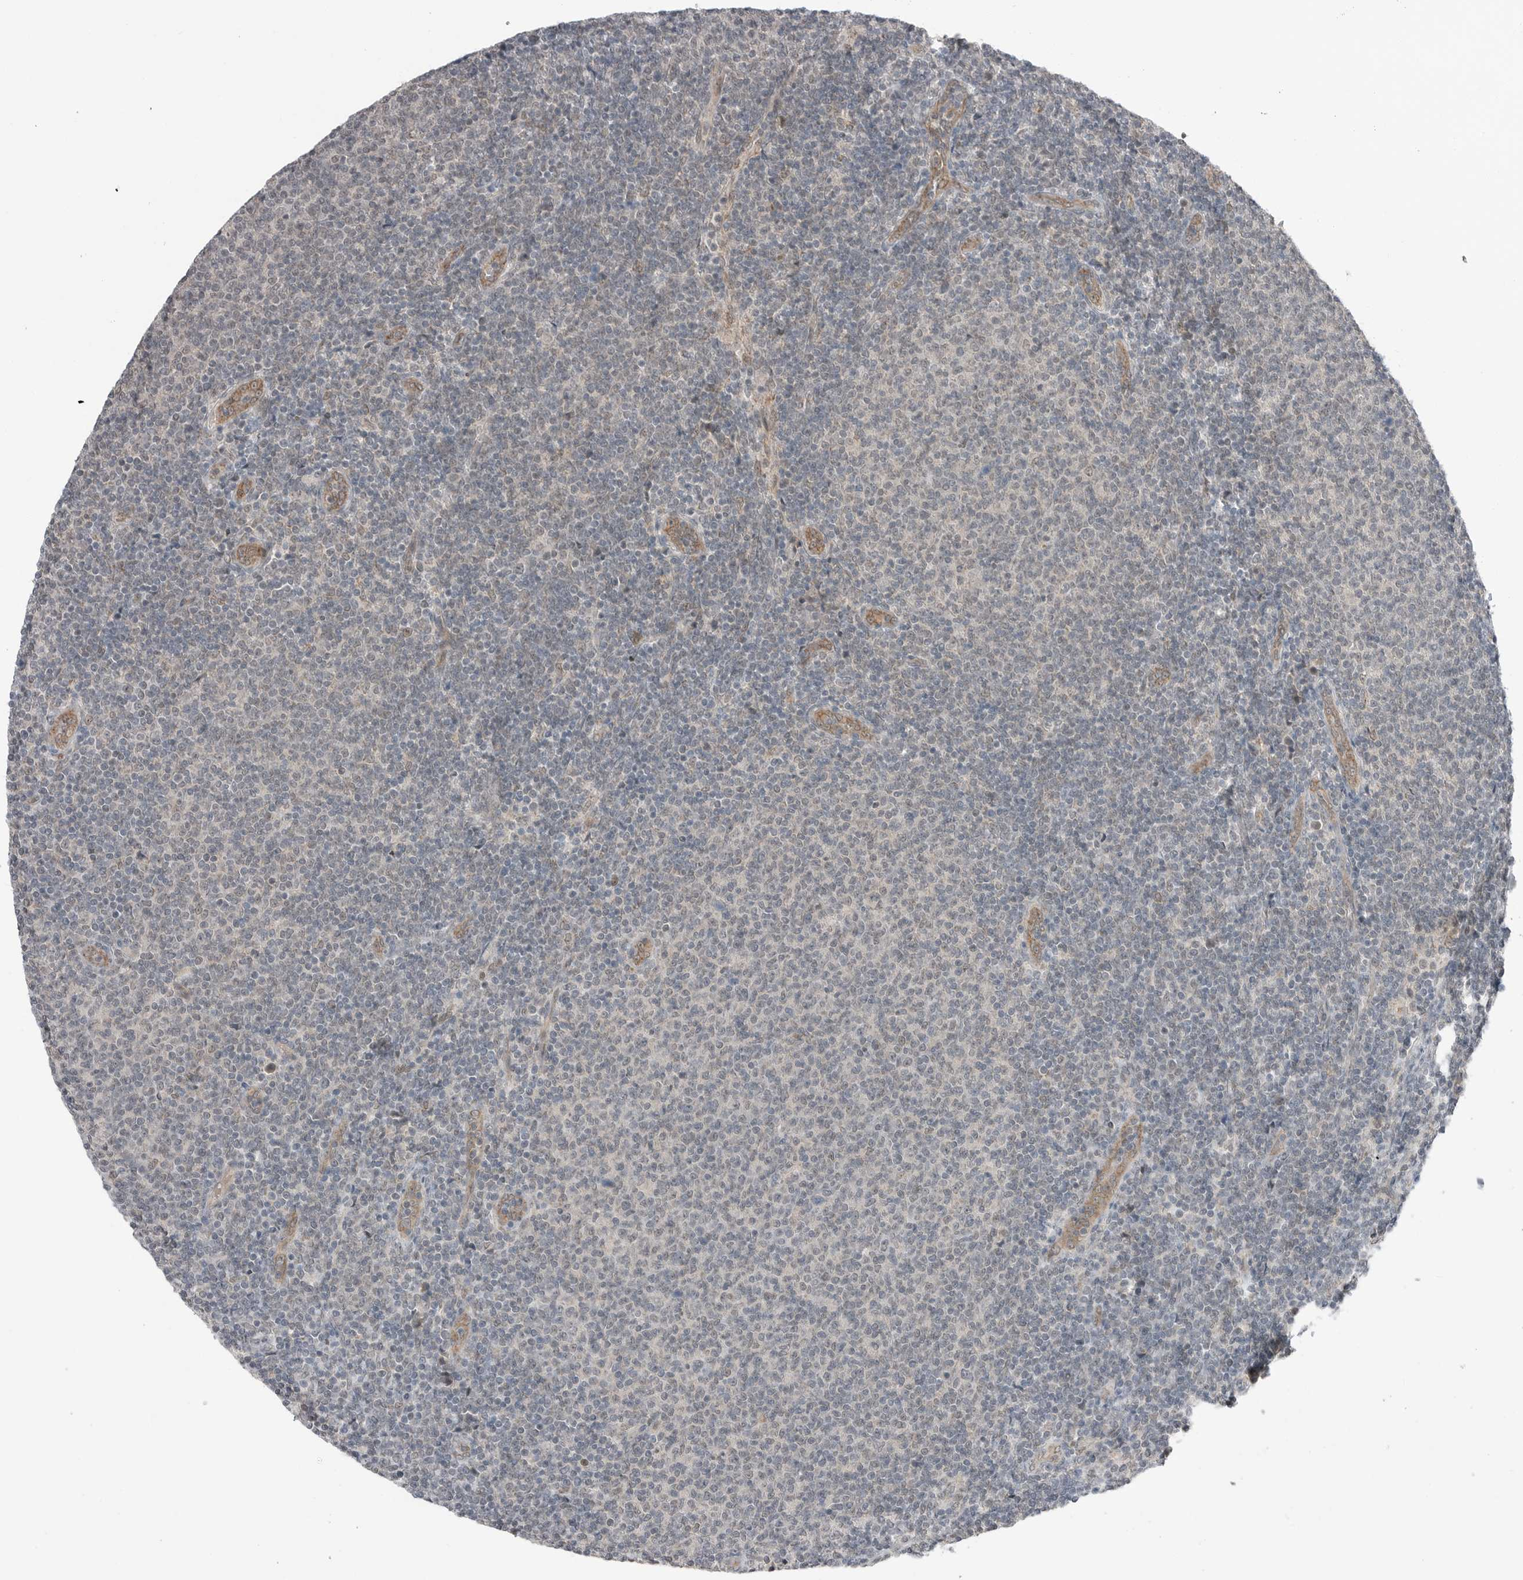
{"staining": {"intensity": "weak", "quantity": "<25%", "location": "nuclear"}, "tissue": "lymphoma", "cell_type": "Tumor cells", "image_type": "cancer", "snomed": [{"axis": "morphology", "description": "Malignant lymphoma, non-Hodgkin's type, Low grade"}, {"axis": "topography", "description": "Lymph node"}], "caption": "High power microscopy image of an immunohistochemistry (IHC) histopathology image of low-grade malignant lymphoma, non-Hodgkin's type, revealing no significant positivity in tumor cells.", "gene": "NTAQ1", "patient": {"sex": "male", "age": 66}}